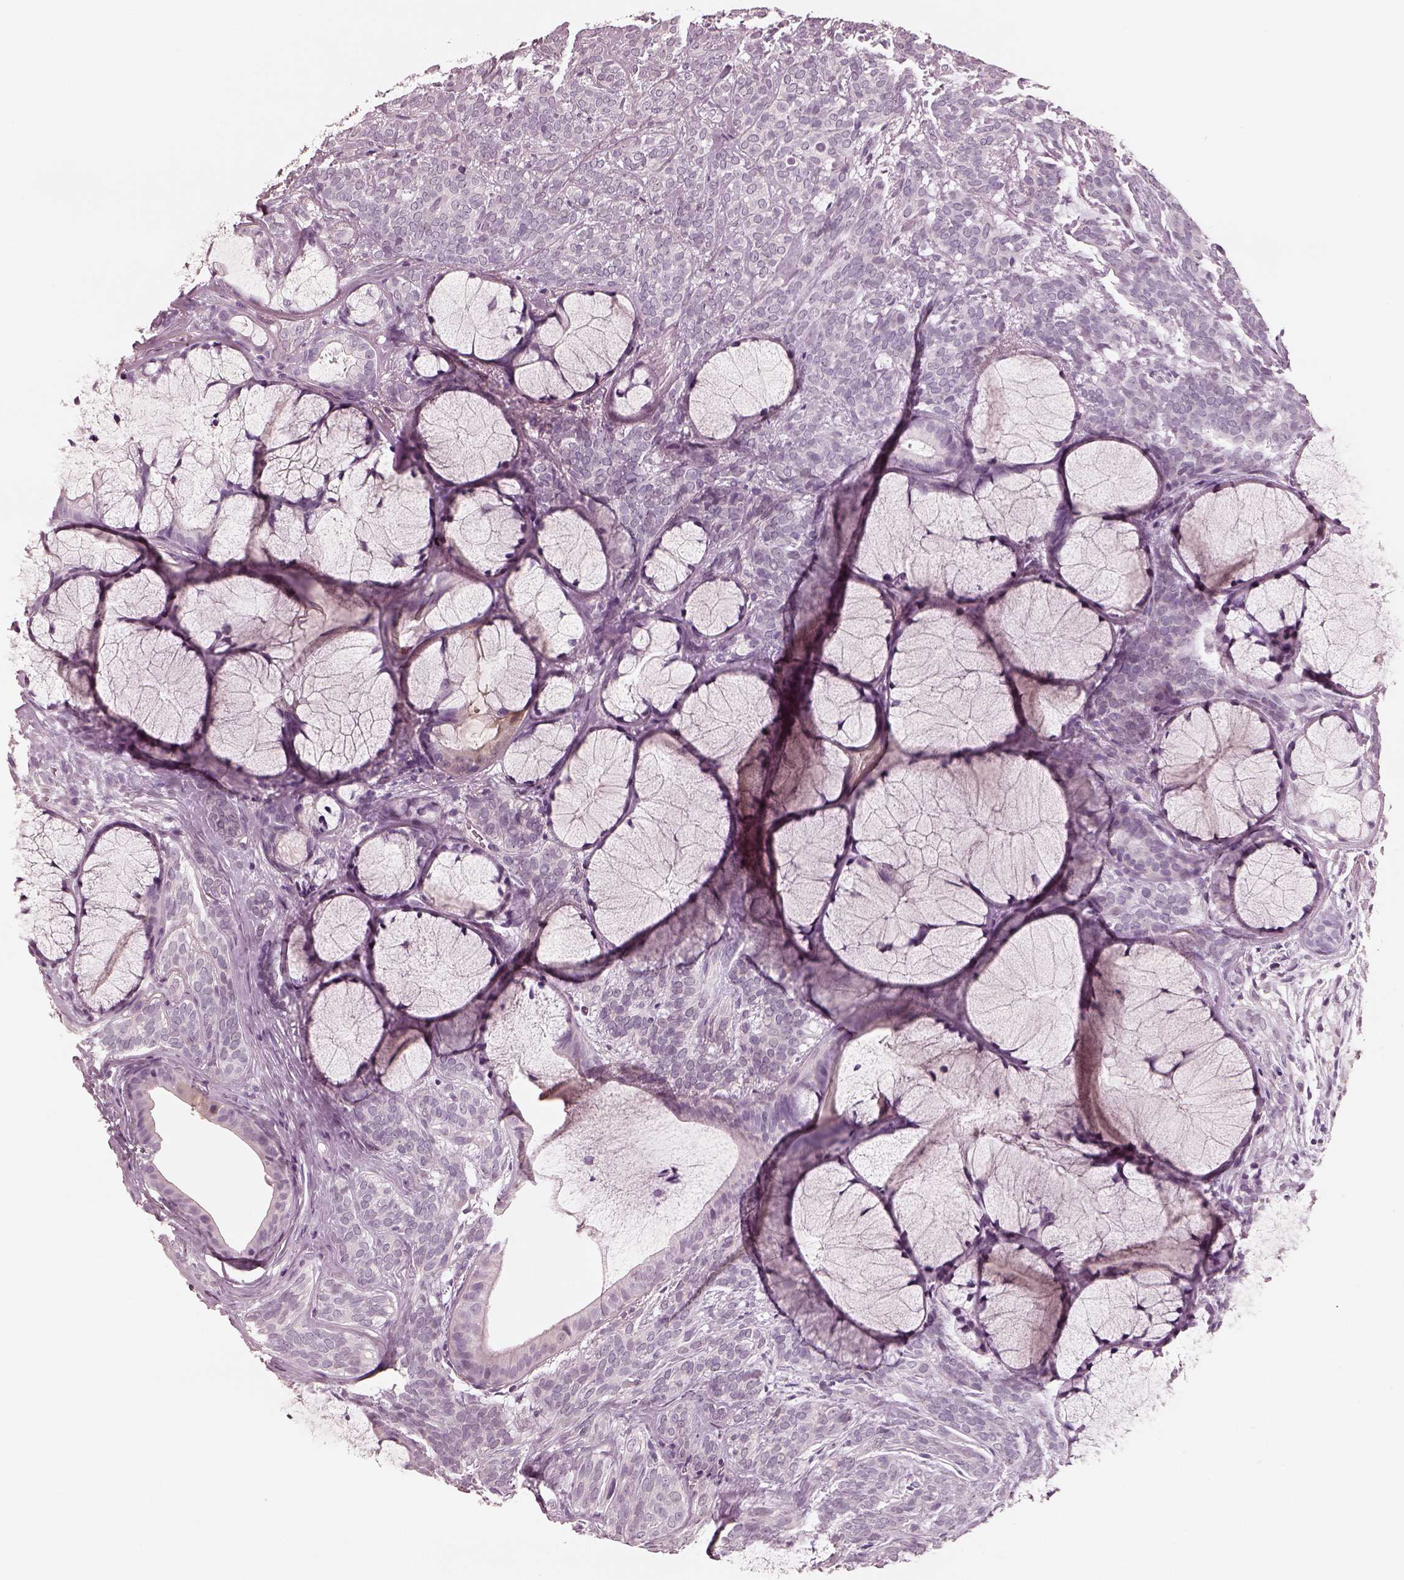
{"staining": {"intensity": "negative", "quantity": "none", "location": "none"}, "tissue": "head and neck cancer", "cell_type": "Tumor cells", "image_type": "cancer", "snomed": [{"axis": "morphology", "description": "Adenocarcinoma, NOS"}, {"axis": "topography", "description": "Head-Neck"}], "caption": "Immunohistochemical staining of human head and neck adenocarcinoma reveals no significant staining in tumor cells. The staining was performed using DAB (3,3'-diaminobenzidine) to visualize the protein expression in brown, while the nuclei were stained in blue with hematoxylin (Magnification: 20x).", "gene": "EGR4", "patient": {"sex": "female", "age": 57}}